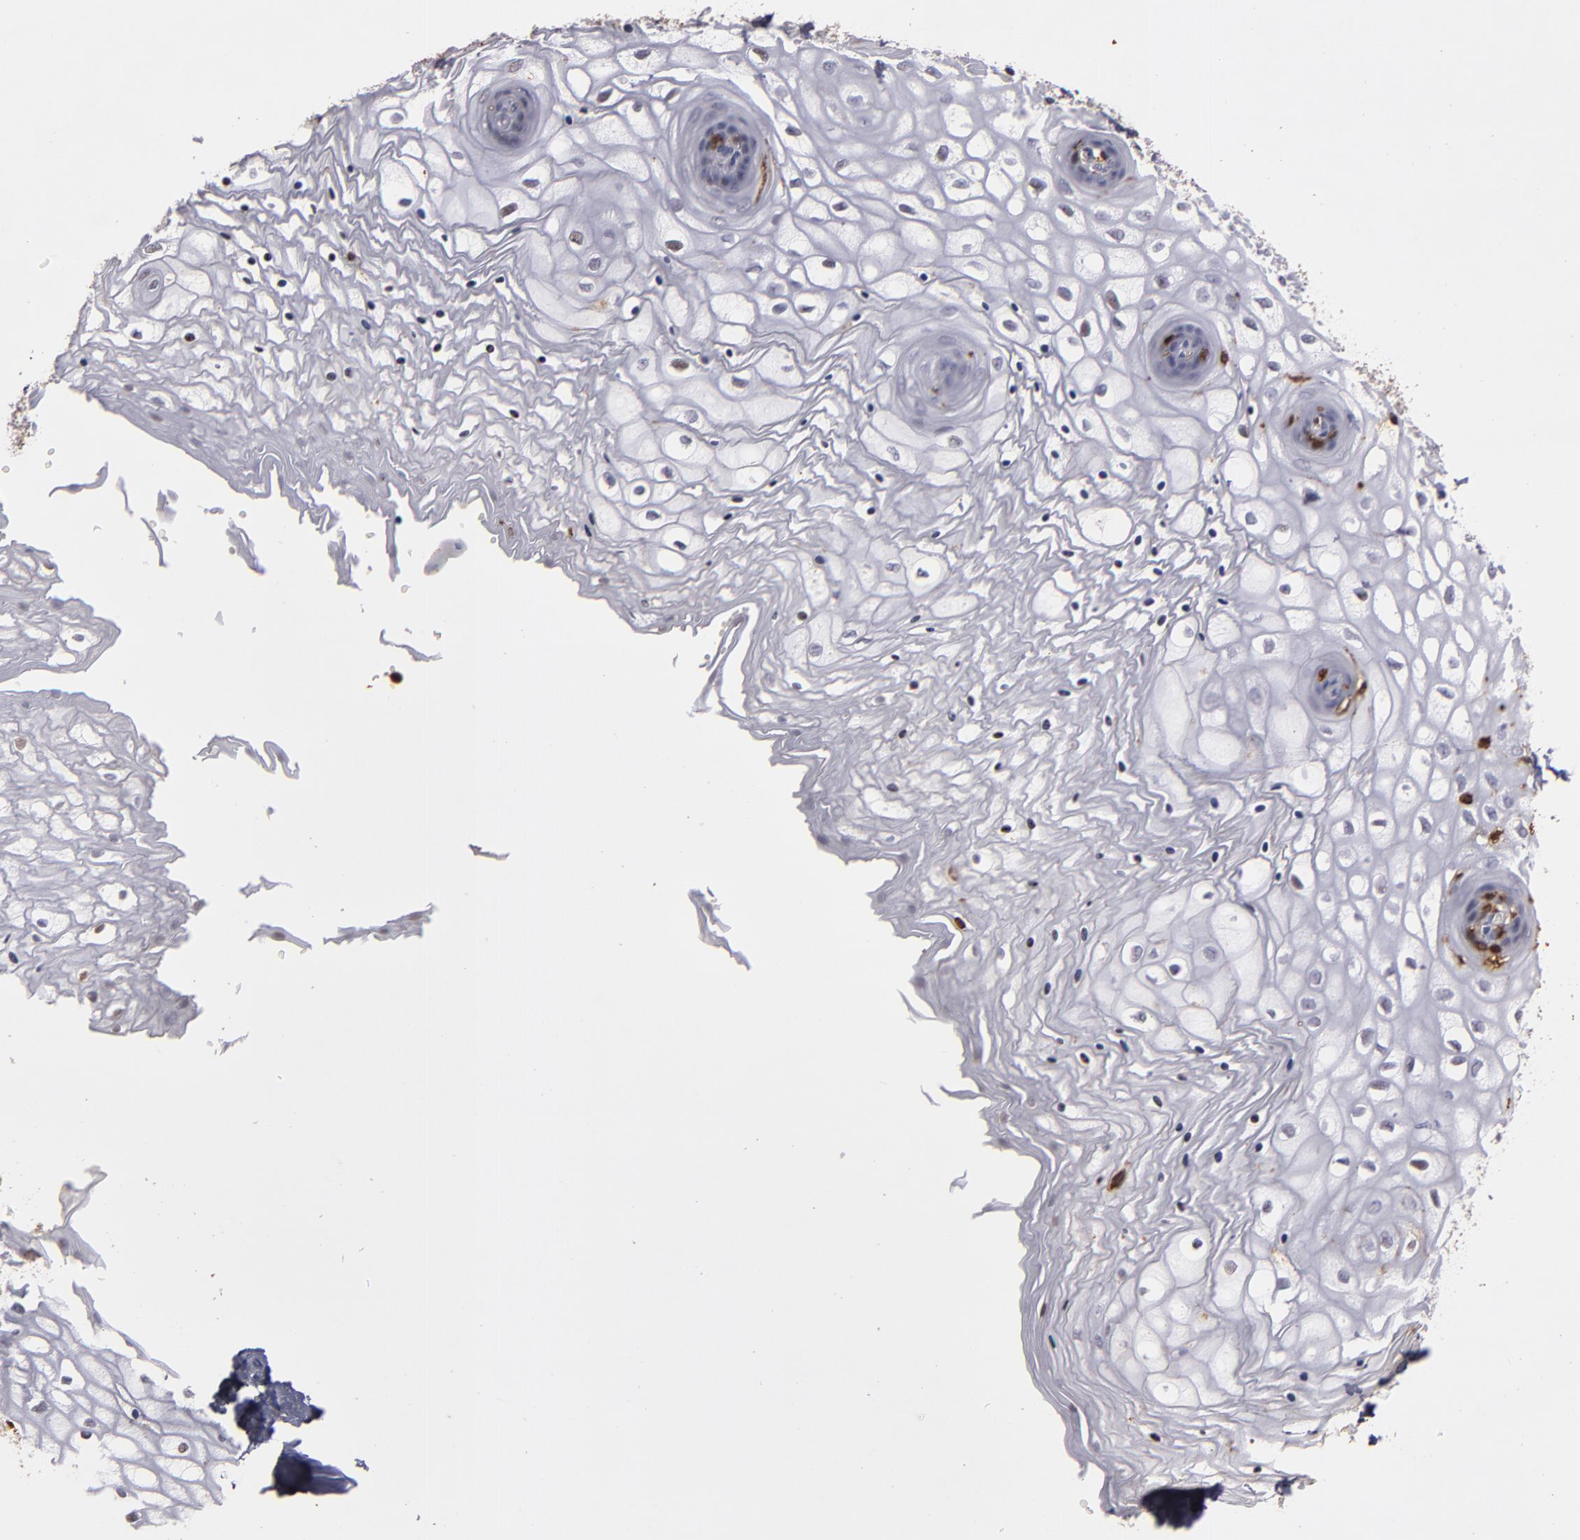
{"staining": {"intensity": "weak", "quantity": "<25%", "location": "nuclear"}, "tissue": "vagina", "cell_type": "Squamous epithelial cells", "image_type": "normal", "snomed": [{"axis": "morphology", "description": "Normal tissue, NOS"}, {"axis": "topography", "description": "Vagina"}], "caption": "Immunohistochemical staining of unremarkable vagina displays no significant expression in squamous epithelial cells.", "gene": "WAS", "patient": {"sex": "female", "age": 34}}